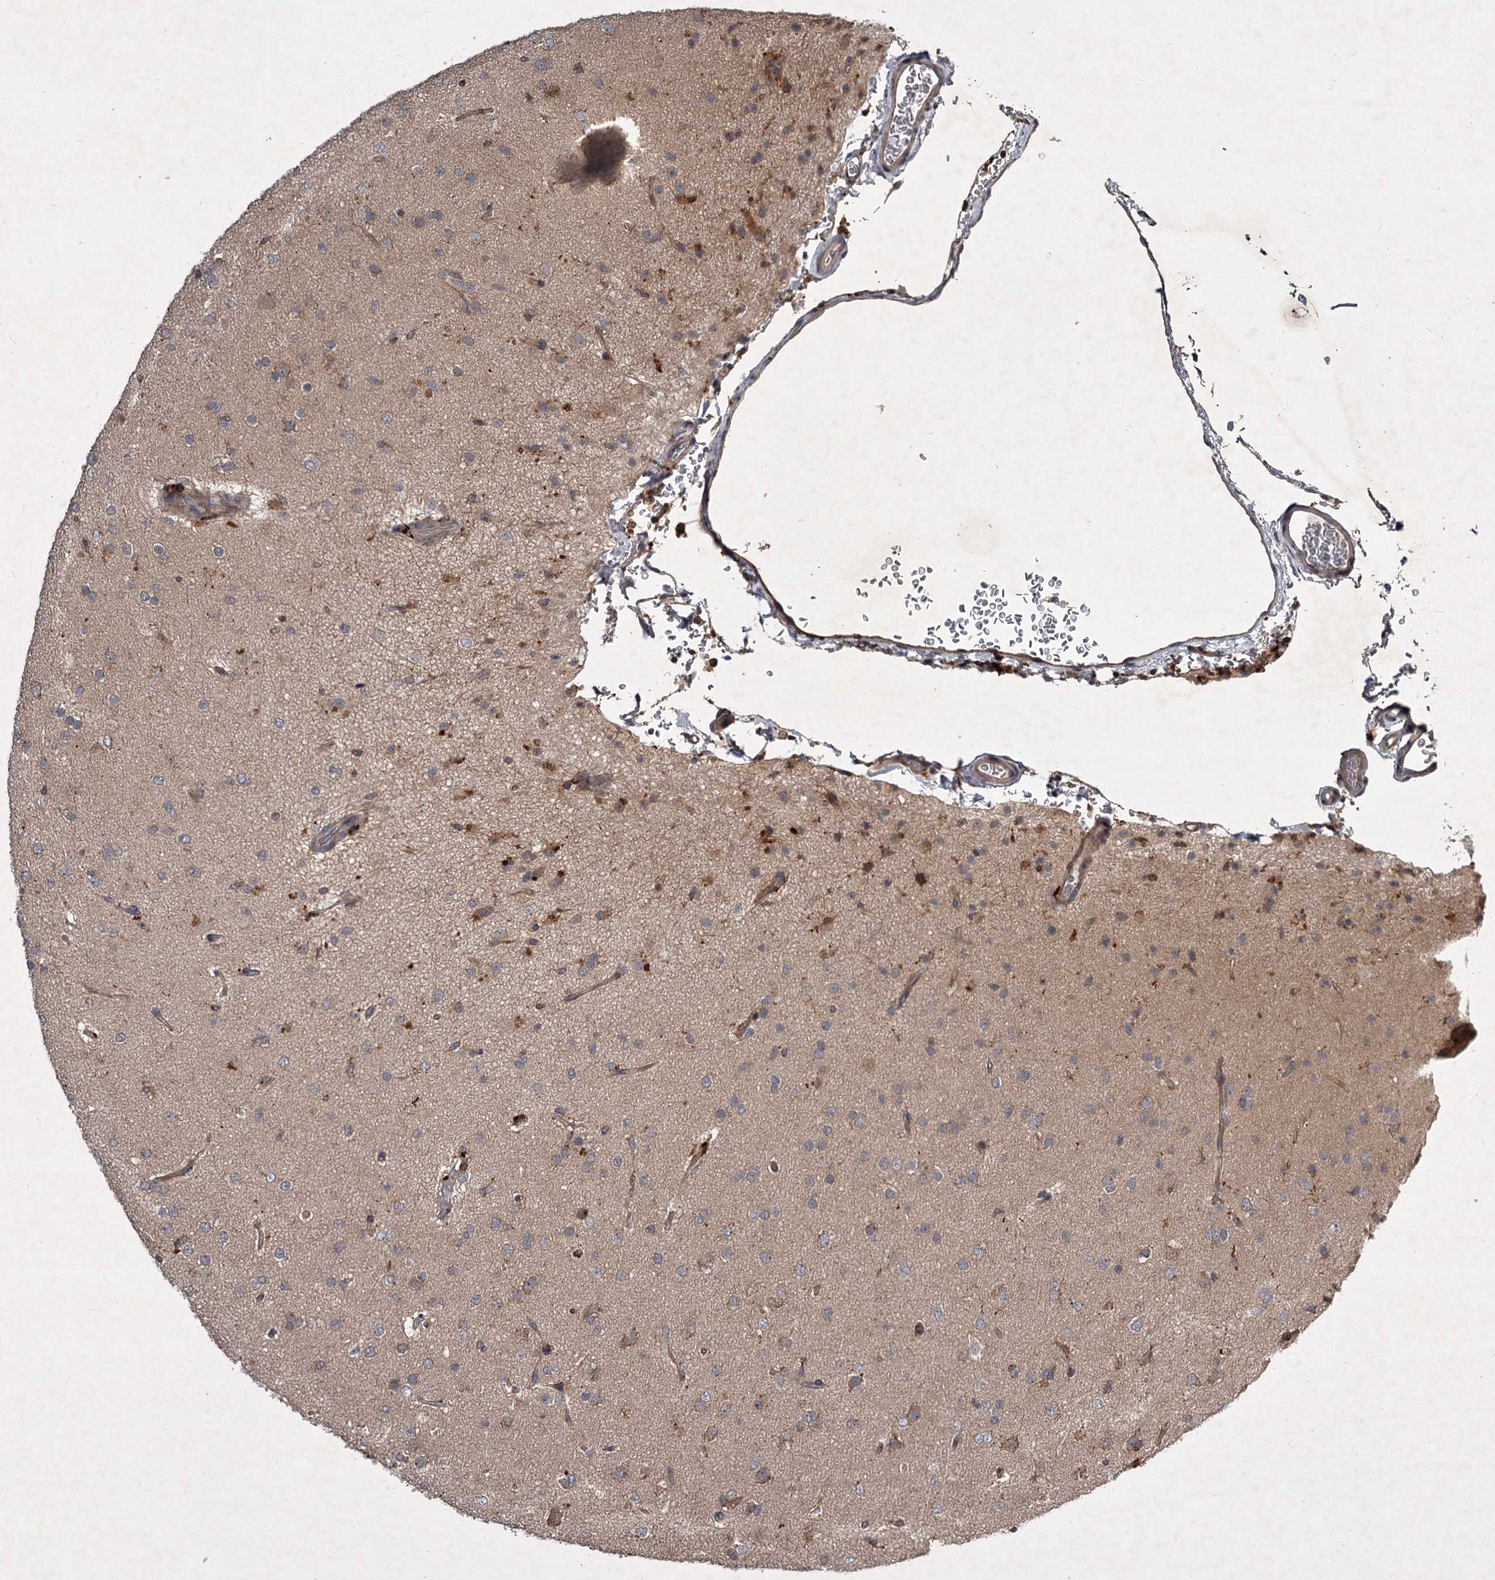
{"staining": {"intensity": "weak", "quantity": "<25%", "location": "cytoplasmic/membranous"}, "tissue": "glioma", "cell_type": "Tumor cells", "image_type": "cancer", "snomed": [{"axis": "morphology", "description": "Glioma, malignant, Low grade"}, {"axis": "topography", "description": "Brain"}], "caption": "Immunohistochemical staining of human glioma reveals no significant expression in tumor cells.", "gene": "UNC93B1", "patient": {"sex": "male", "age": 65}}